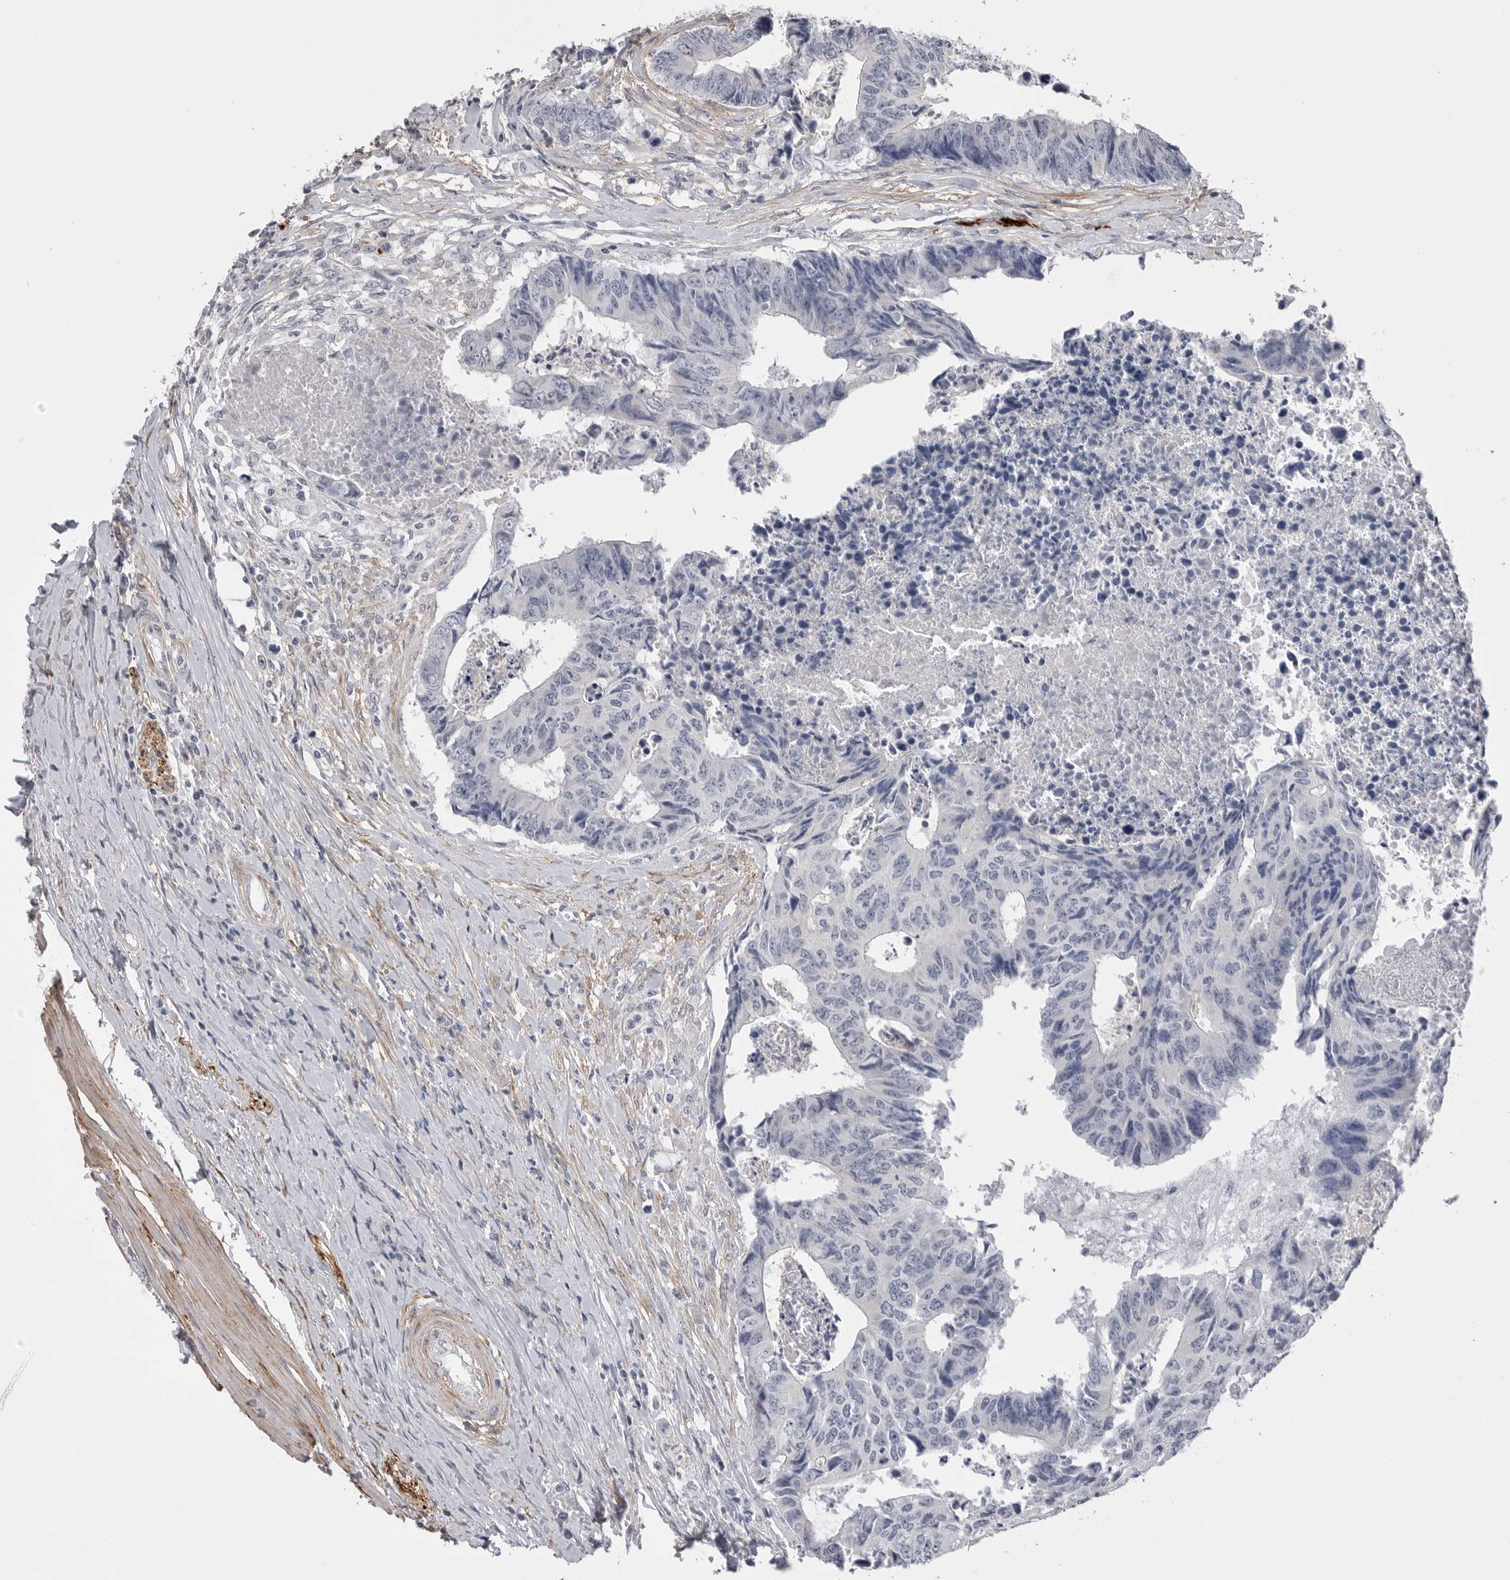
{"staining": {"intensity": "negative", "quantity": "none", "location": "none"}, "tissue": "colorectal cancer", "cell_type": "Tumor cells", "image_type": "cancer", "snomed": [{"axis": "morphology", "description": "Adenocarcinoma, NOS"}, {"axis": "topography", "description": "Rectum"}], "caption": "This is a micrograph of IHC staining of colorectal adenocarcinoma, which shows no expression in tumor cells.", "gene": "AKAP12", "patient": {"sex": "male", "age": 84}}